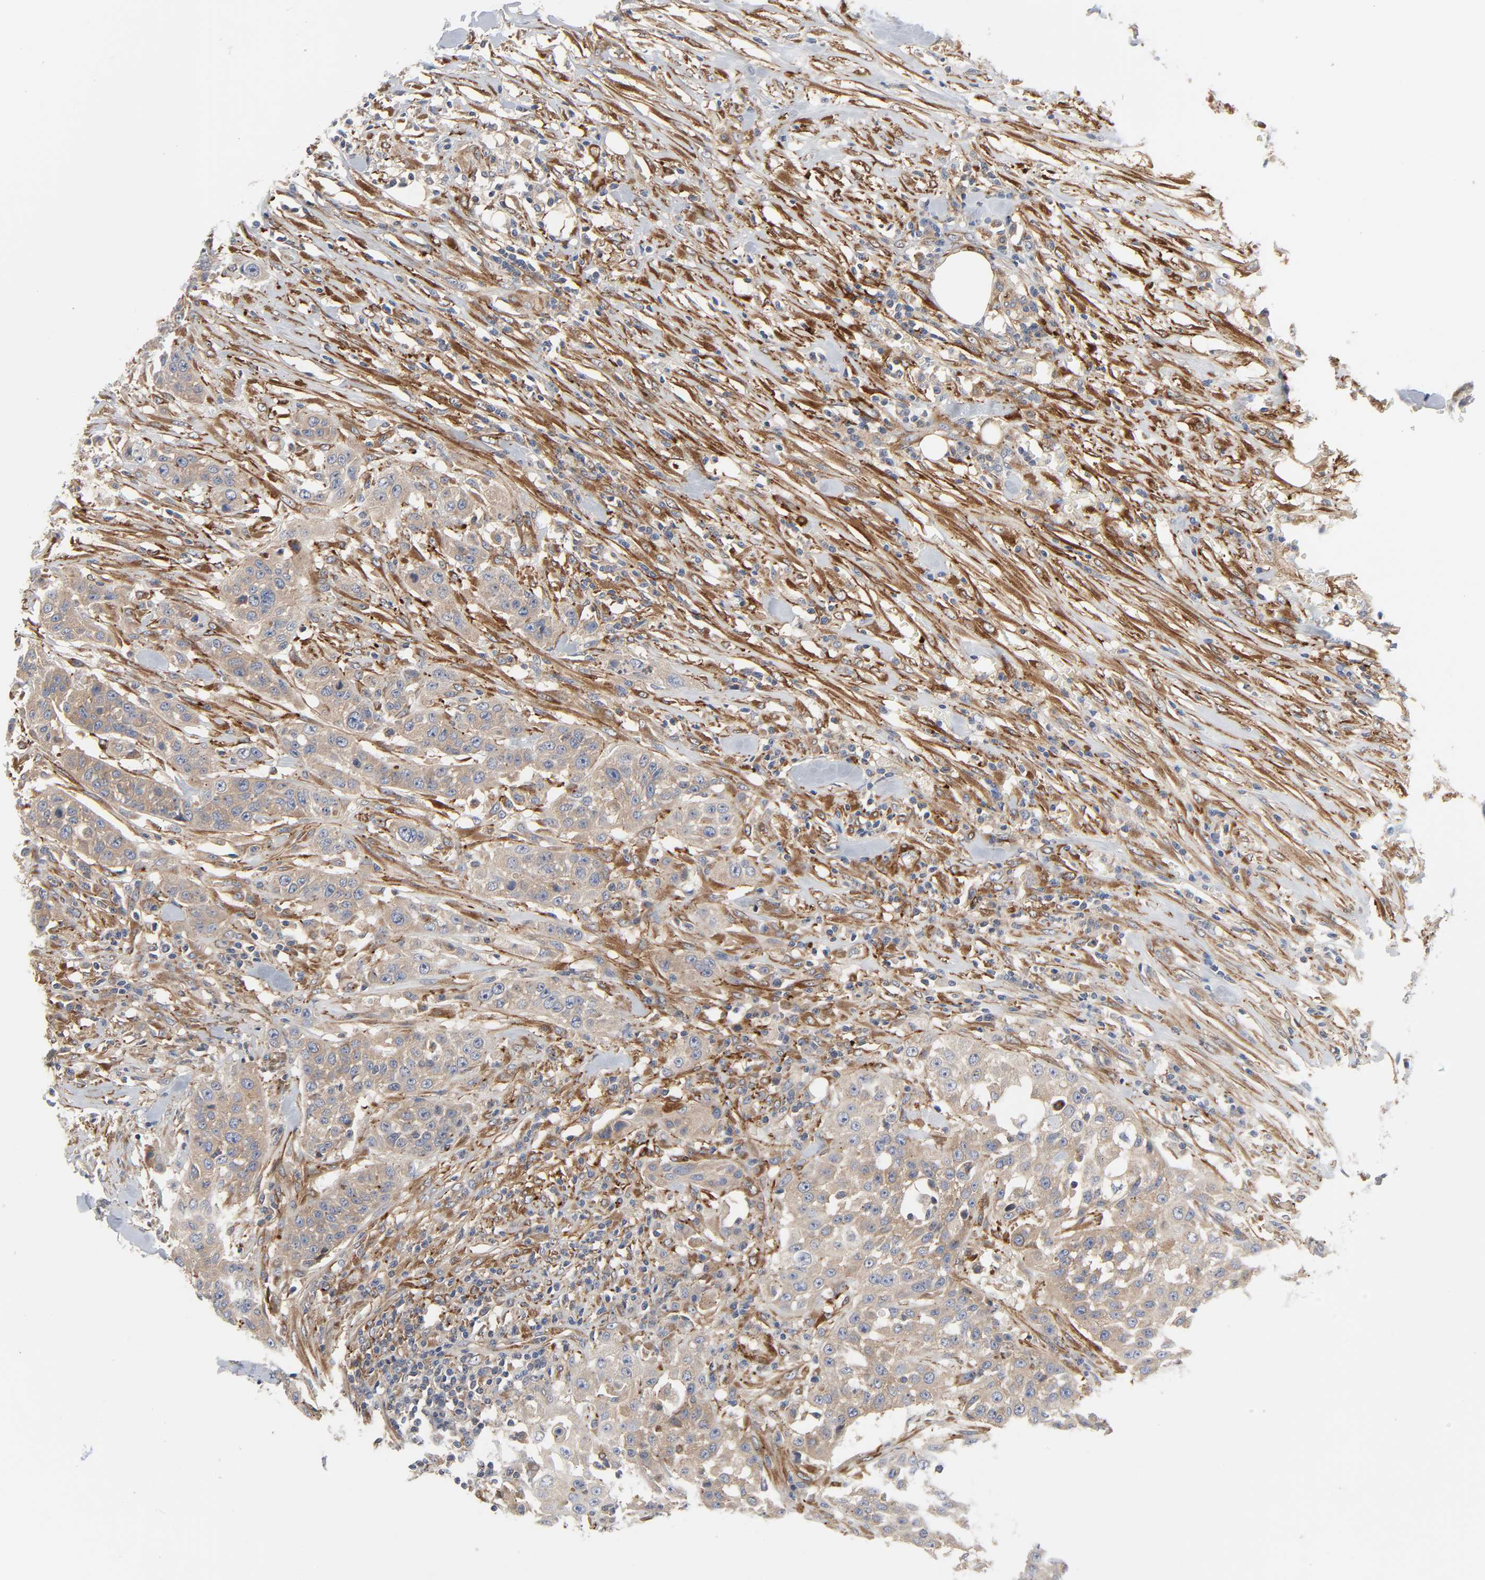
{"staining": {"intensity": "moderate", "quantity": "25%-75%", "location": "cytoplasmic/membranous"}, "tissue": "urothelial cancer", "cell_type": "Tumor cells", "image_type": "cancer", "snomed": [{"axis": "morphology", "description": "Urothelial carcinoma, High grade"}, {"axis": "topography", "description": "Urinary bladder"}], "caption": "Immunohistochemical staining of urothelial carcinoma (high-grade) shows medium levels of moderate cytoplasmic/membranous protein expression in approximately 25%-75% of tumor cells.", "gene": "ARHGAP1", "patient": {"sex": "male", "age": 74}}